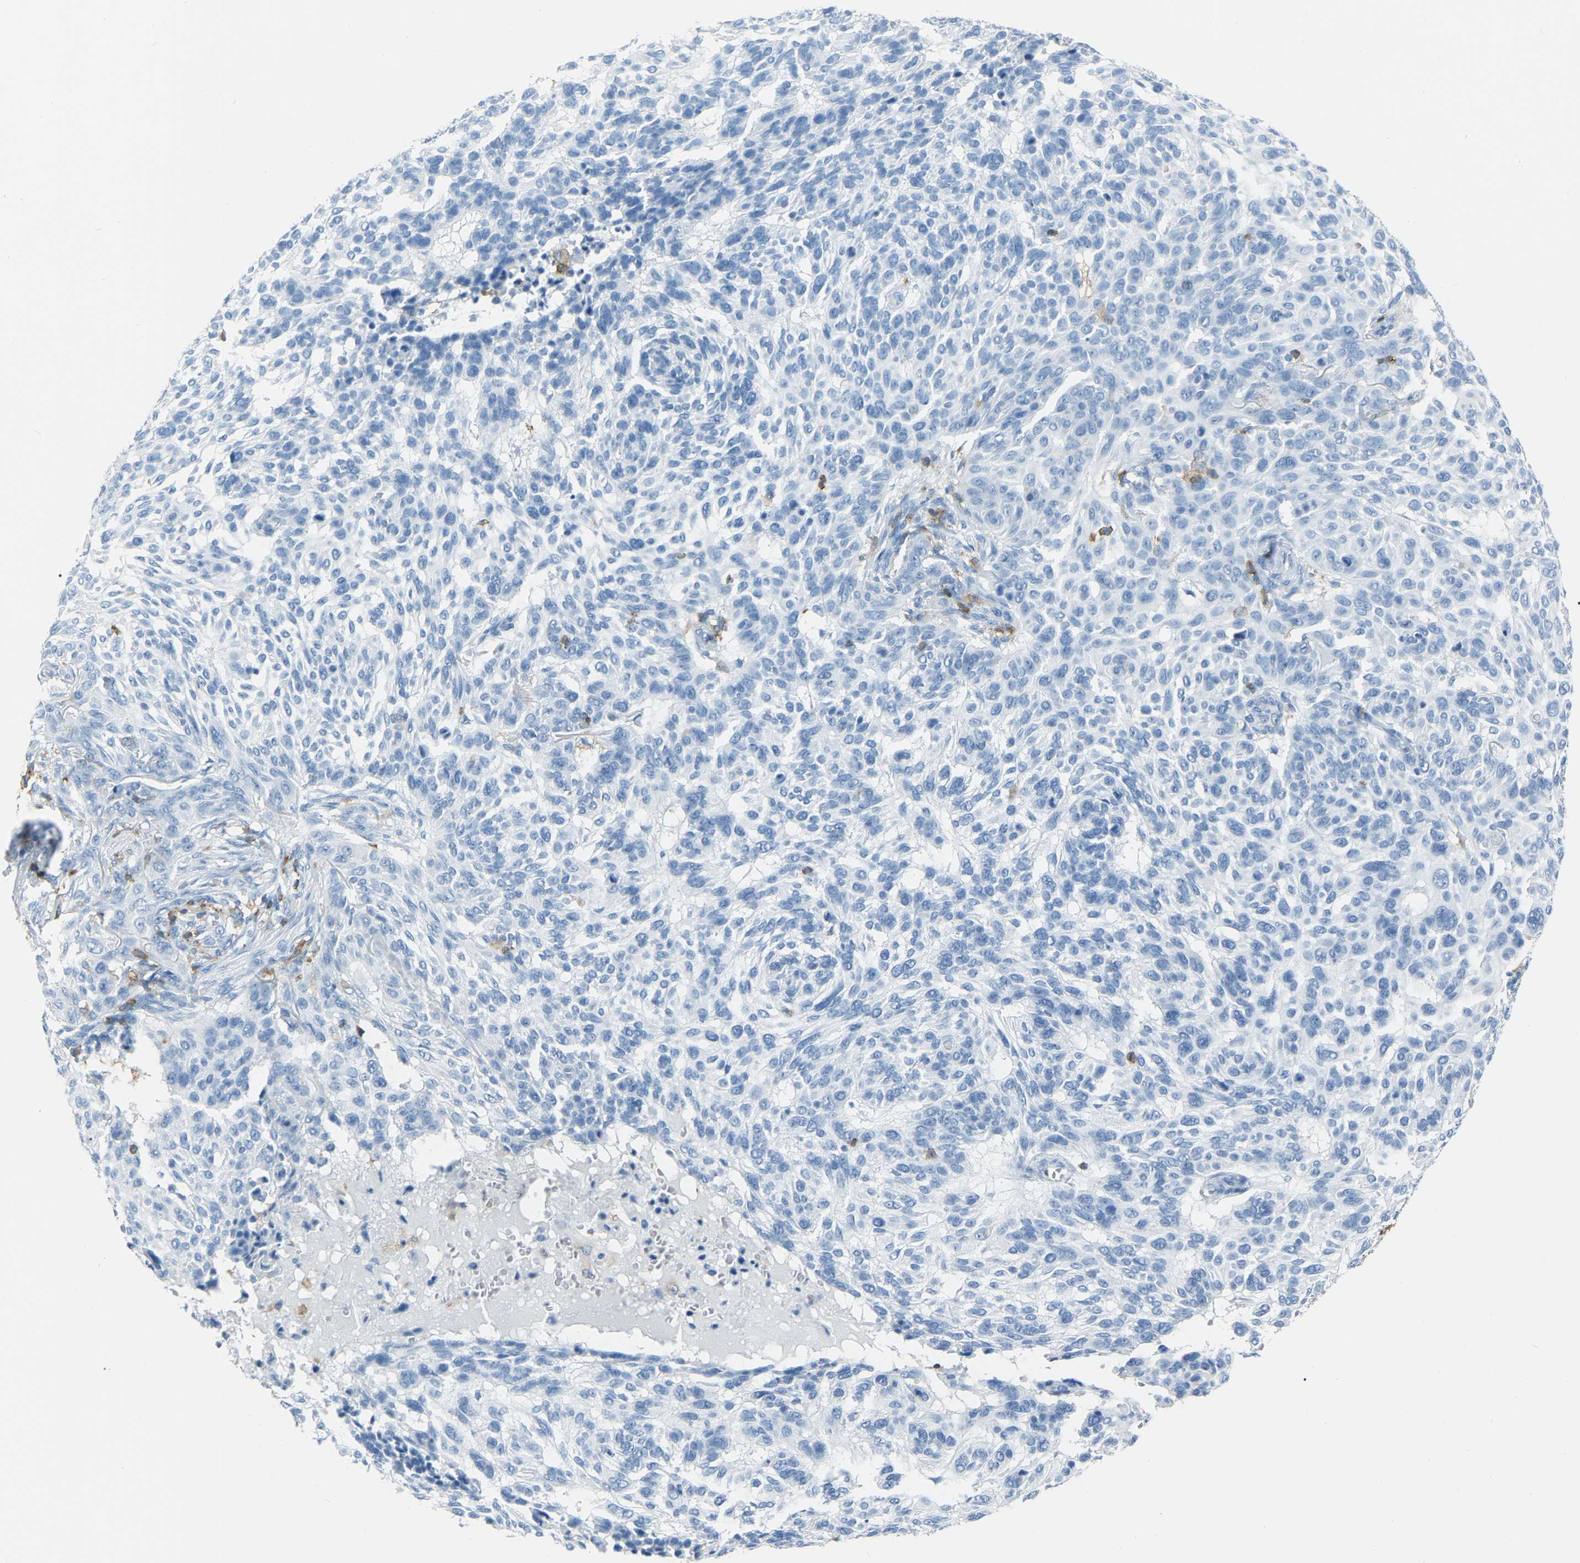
{"staining": {"intensity": "negative", "quantity": "none", "location": "none"}, "tissue": "skin cancer", "cell_type": "Tumor cells", "image_type": "cancer", "snomed": [{"axis": "morphology", "description": "Basal cell carcinoma"}, {"axis": "topography", "description": "Skin"}], "caption": "DAB immunohistochemical staining of human skin cancer exhibits no significant staining in tumor cells.", "gene": "ARHGAP45", "patient": {"sex": "male", "age": 85}}